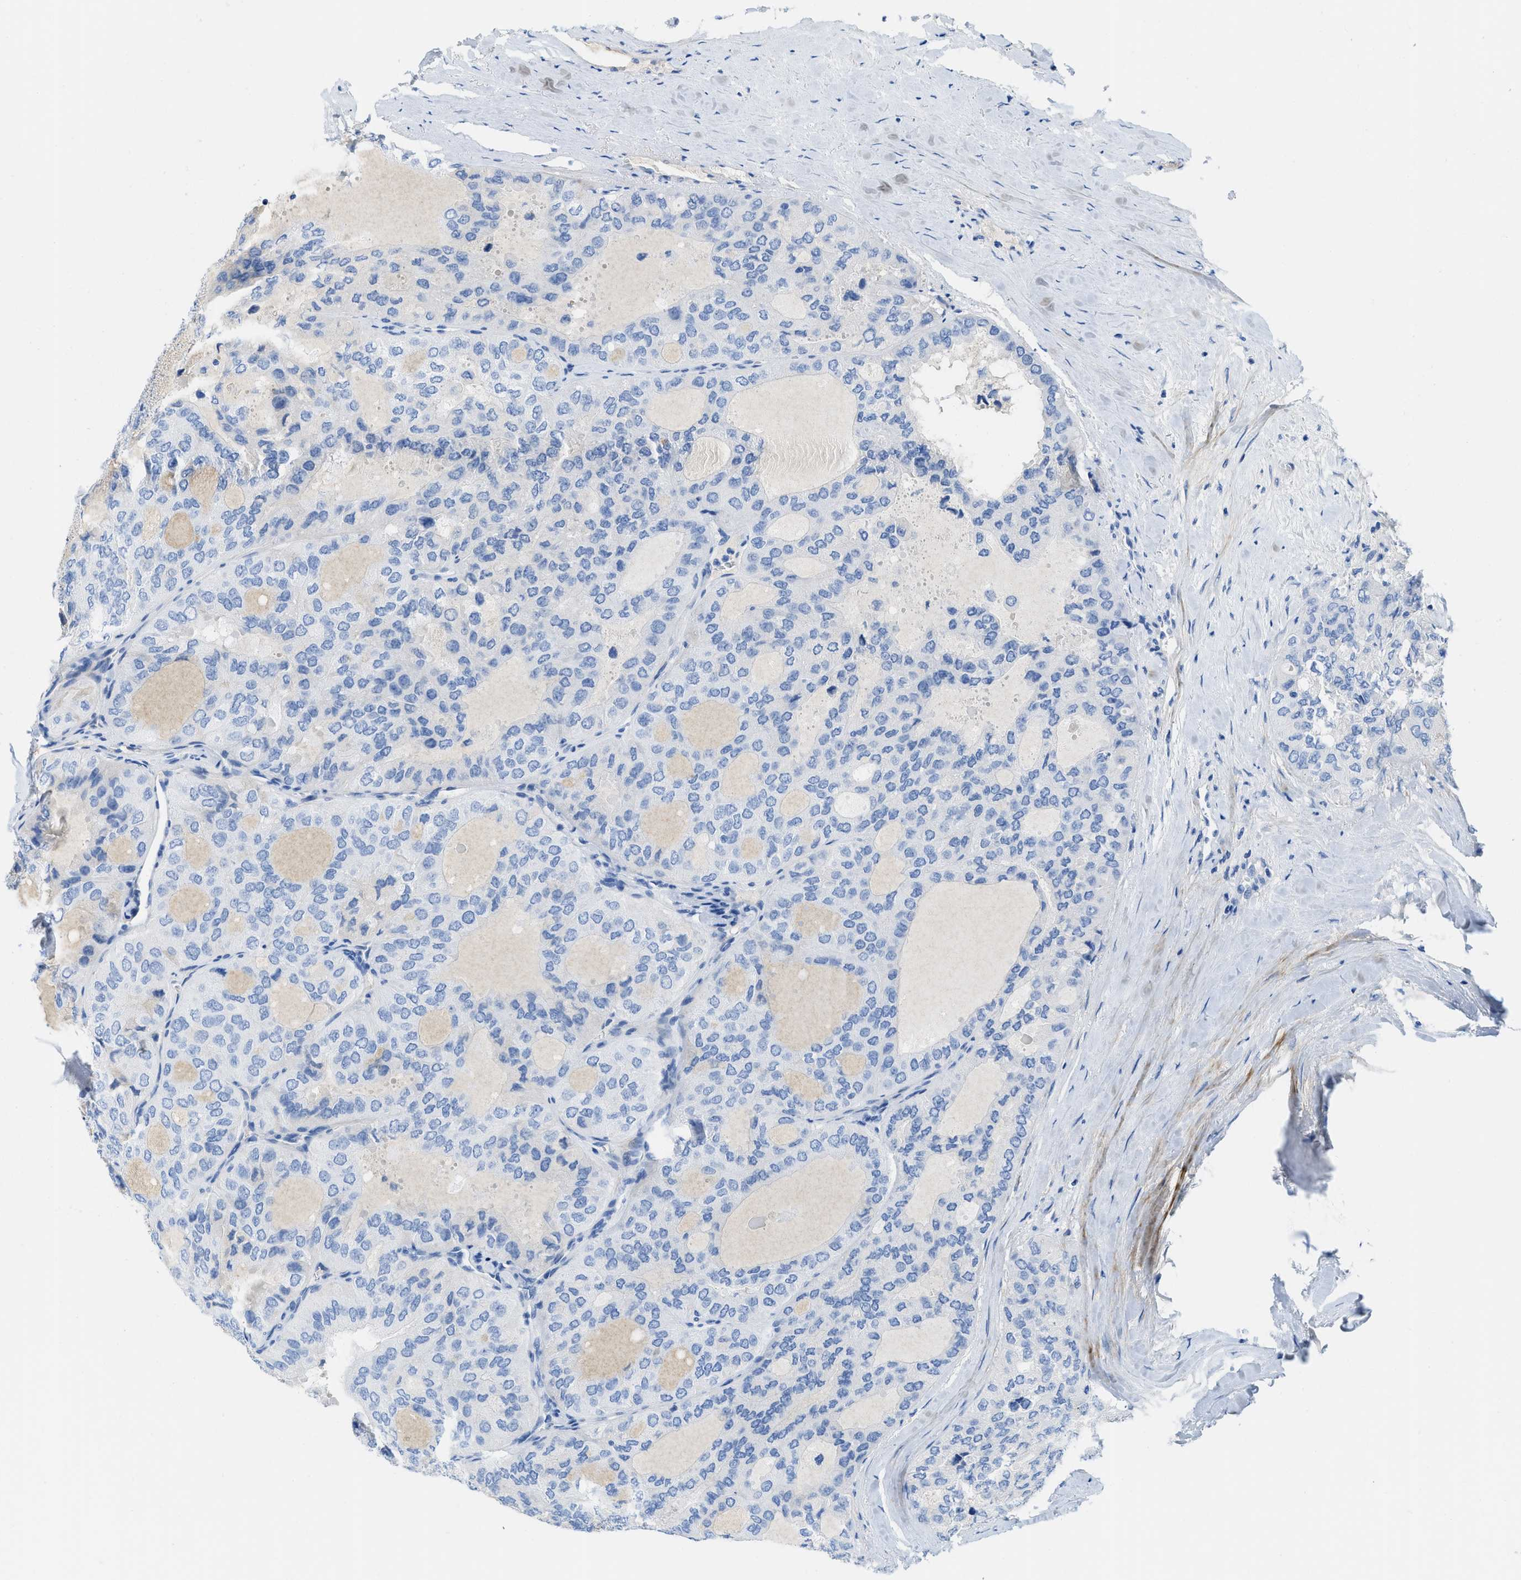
{"staining": {"intensity": "negative", "quantity": "none", "location": "none"}, "tissue": "thyroid cancer", "cell_type": "Tumor cells", "image_type": "cancer", "snomed": [{"axis": "morphology", "description": "Follicular adenoma carcinoma, NOS"}, {"axis": "topography", "description": "Thyroid gland"}], "caption": "Immunohistochemistry (IHC) of thyroid cancer exhibits no expression in tumor cells.", "gene": "COL3A1", "patient": {"sex": "male", "age": 75}}